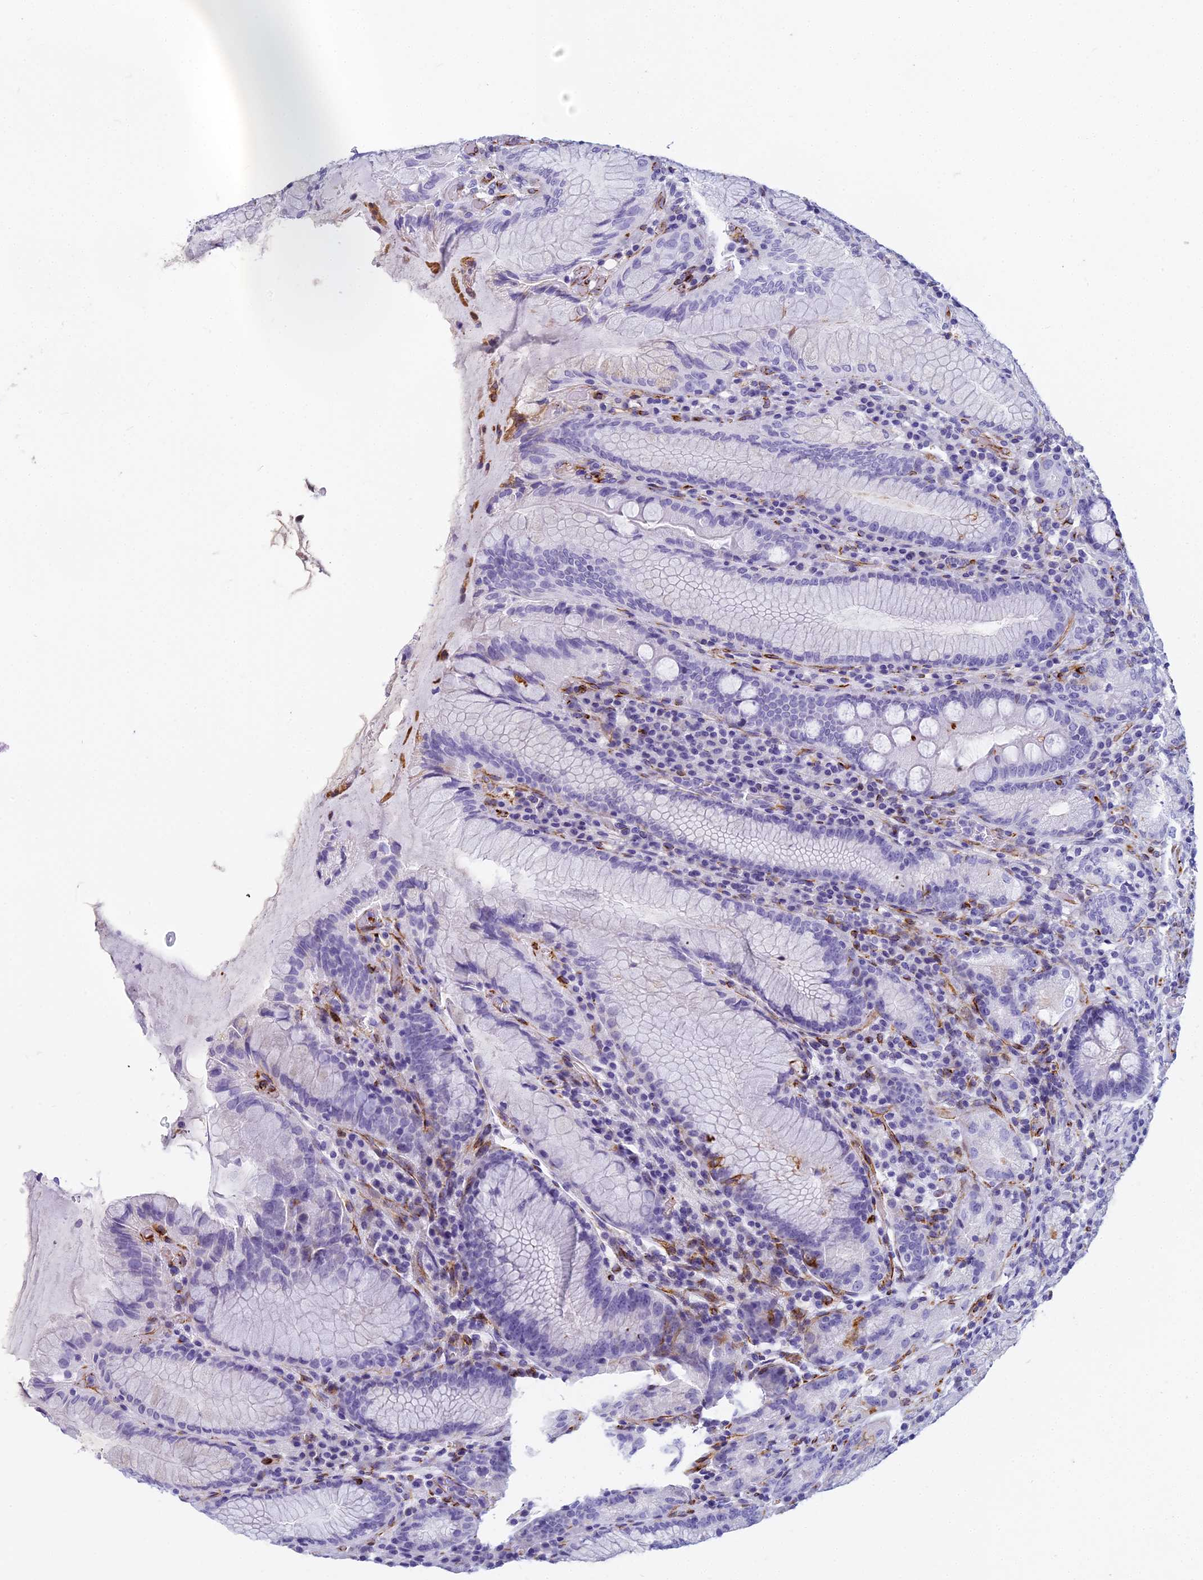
{"staining": {"intensity": "moderate", "quantity": "<25%", "location": "cytoplasmic/membranous"}, "tissue": "stomach", "cell_type": "Glandular cells", "image_type": "normal", "snomed": [{"axis": "morphology", "description": "Normal tissue, NOS"}, {"axis": "topography", "description": "Stomach, upper"}, {"axis": "topography", "description": "Stomach, lower"}], "caption": "The micrograph demonstrates immunohistochemical staining of unremarkable stomach. There is moderate cytoplasmic/membranous expression is seen in approximately <25% of glandular cells. Ihc stains the protein in brown and the nuclei are stained blue.", "gene": "ENSG00000265118", "patient": {"sex": "female", "age": 76}}